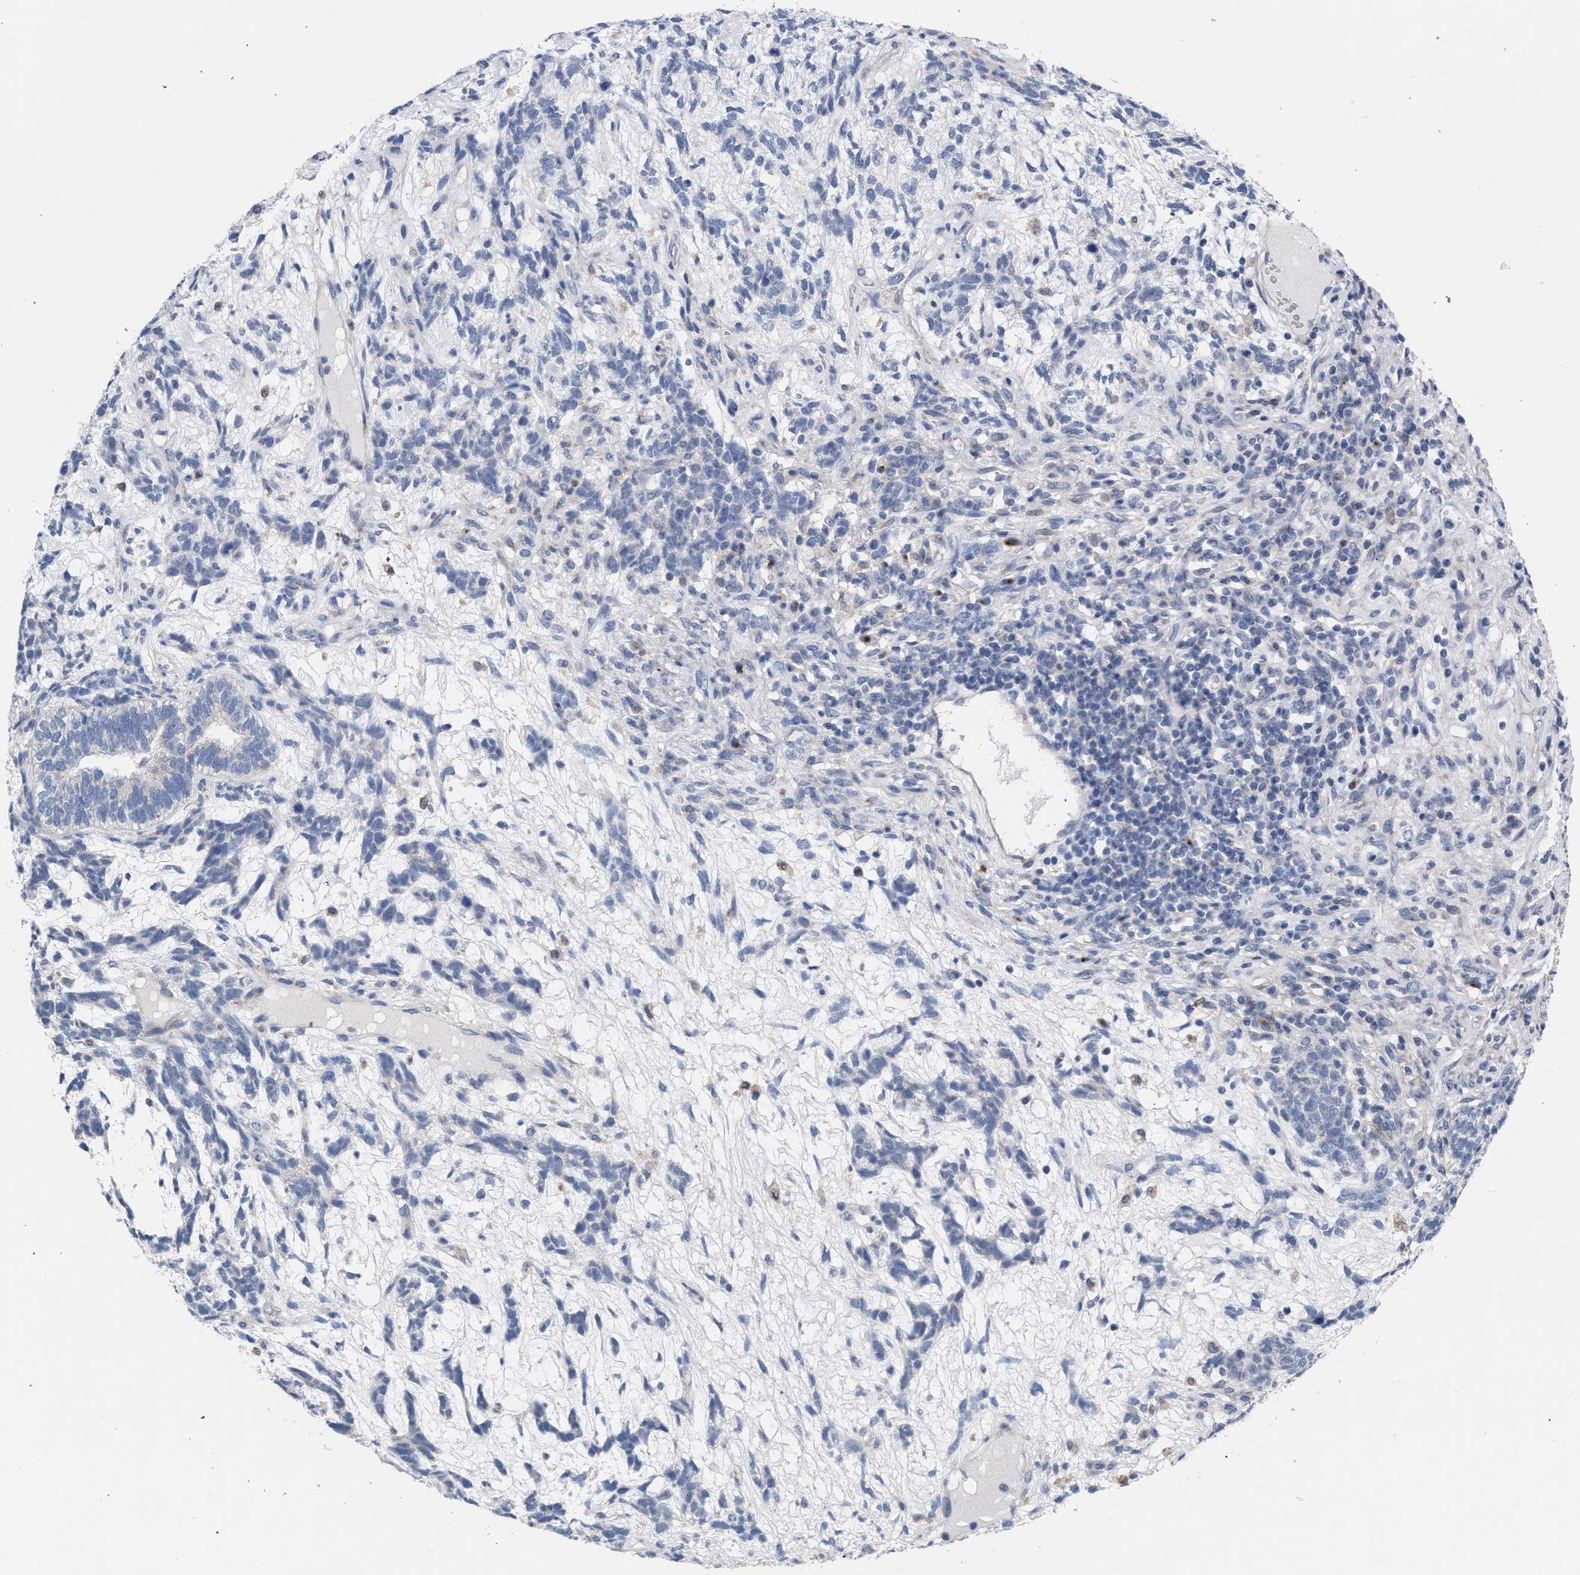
{"staining": {"intensity": "negative", "quantity": "none", "location": "none"}, "tissue": "testis cancer", "cell_type": "Tumor cells", "image_type": "cancer", "snomed": [{"axis": "morphology", "description": "Seminoma, NOS"}, {"axis": "topography", "description": "Testis"}], "caption": "This is a histopathology image of IHC staining of testis seminoma, which shows no positivity in tumor cells.", "gene": "RNF135", "patient": {"sex": "male", "age": 28}}